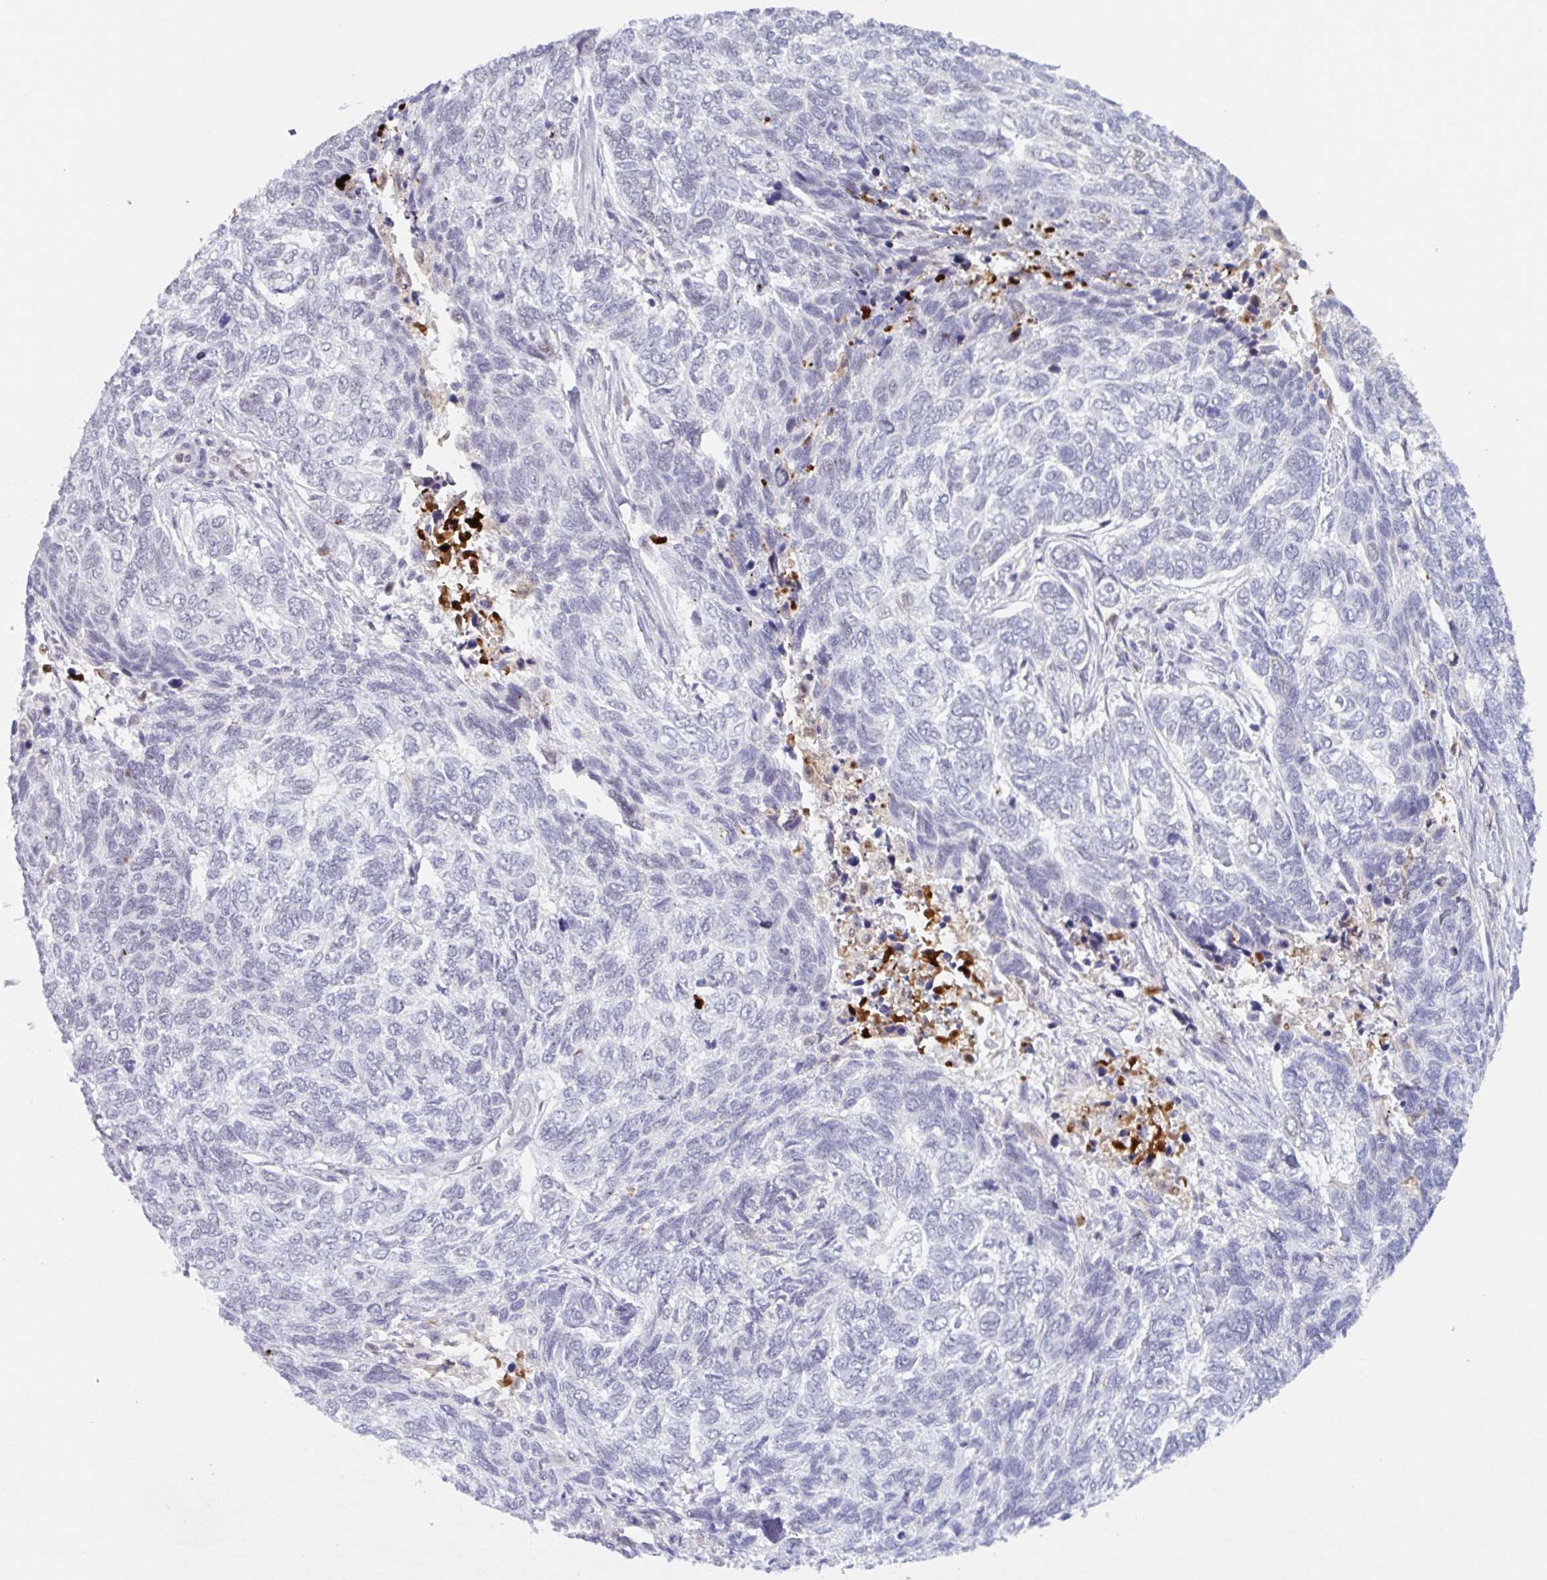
{"staining": {"intensity": "negative", "quantity": "none", "location": "none"}, "tissue": "skin cancer", "cell_type": "Tumor cells", "image_type": "cancer", "snomed": [{"axis": "morphology", "description": "Basal cell carcinoma"}, {"axis": "topography", "description": "Skin"}], "caption": "High magnification brightfield microscopy of skin cancer stained with DAB (brown) and counterstained with hematoxylin (blue): tumor cells show no significant positivity.", "gene": "PLG", "patient": {"sex": "female", "age": 65}}